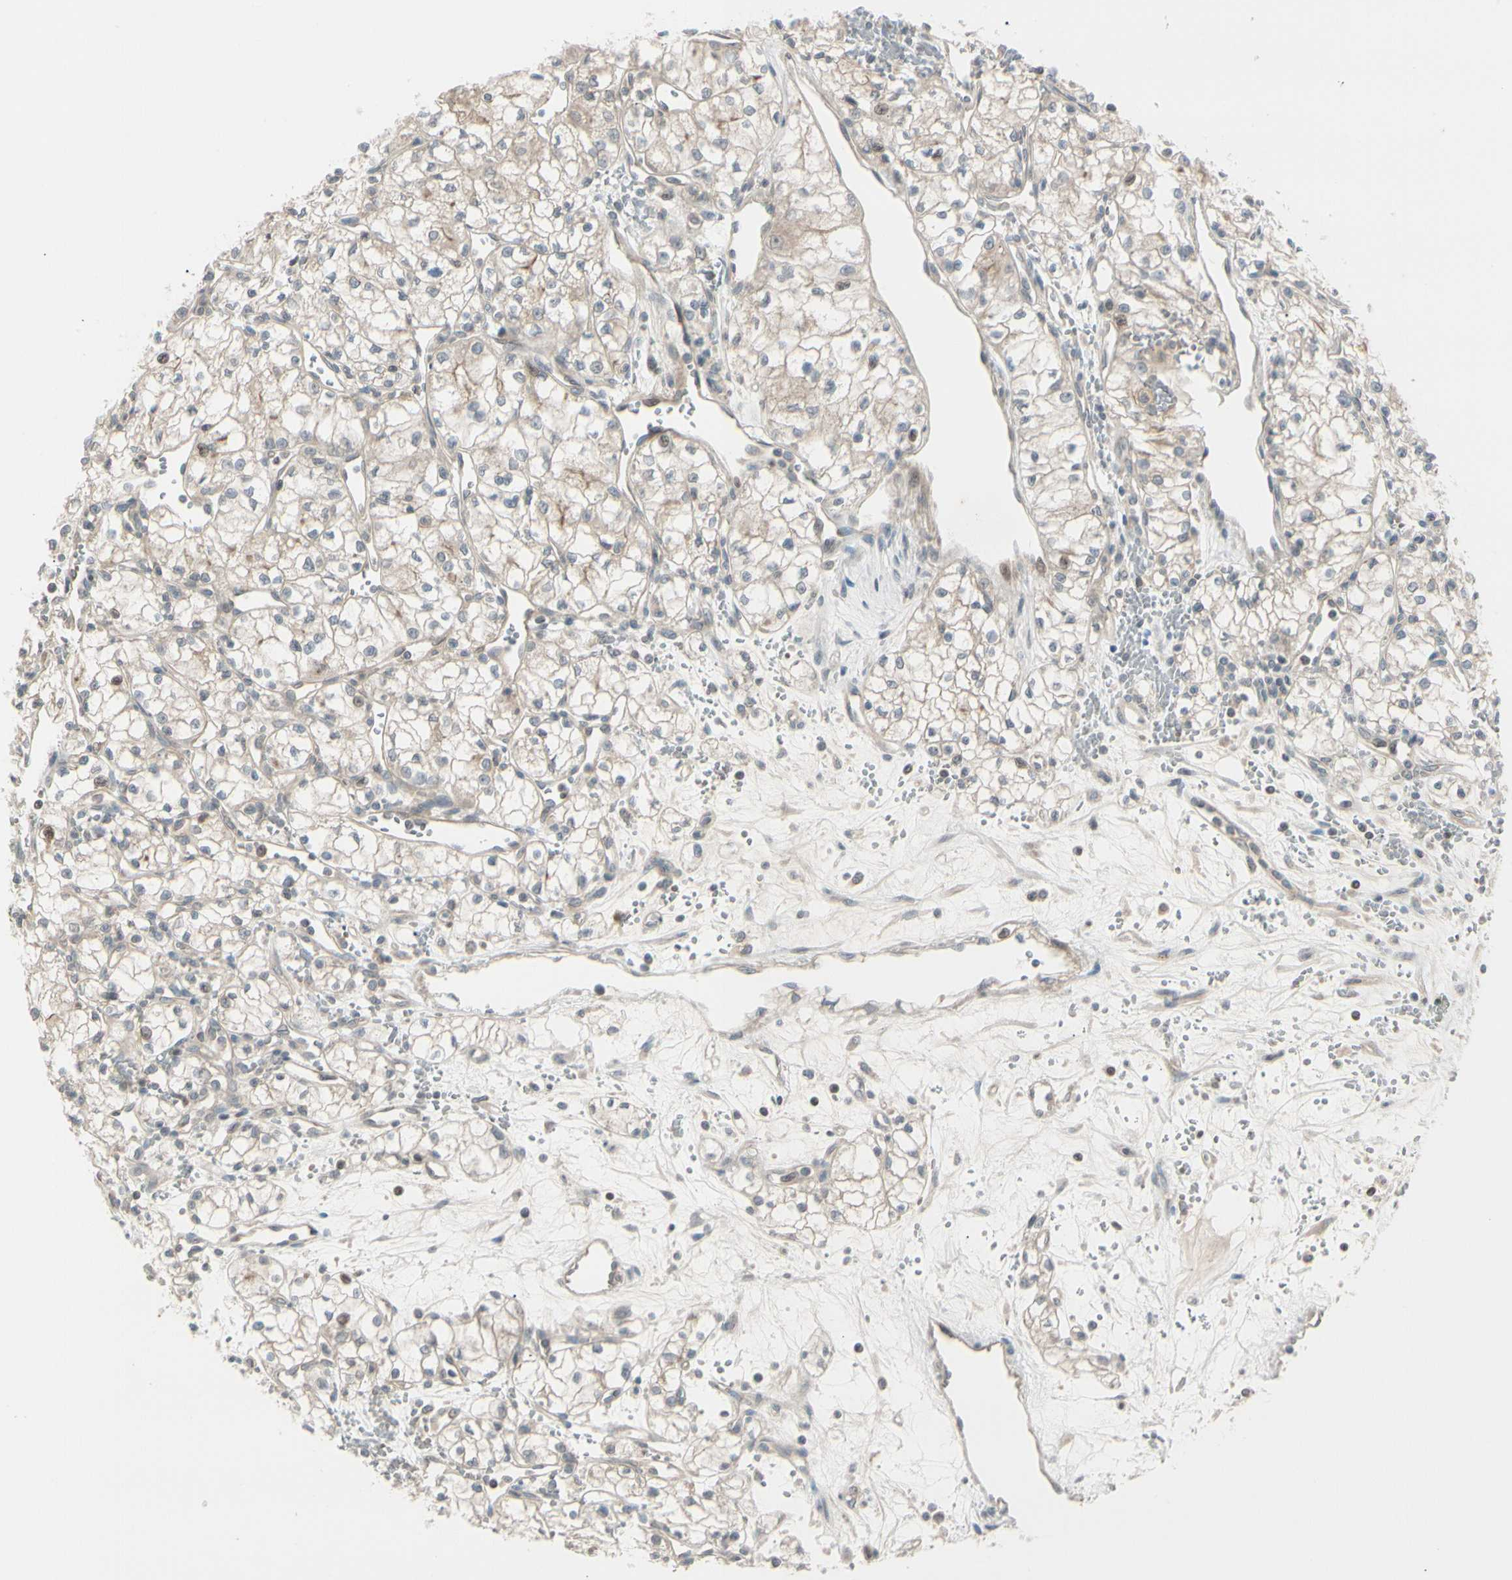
{"staining": {"intensity": "weak", "quantity": ">75%", "location": "cytoplasmic/membranous"}, "tissue": "renal cancer", "cell_type": "Tumor cells", "image_type": "cancer", "snomed": [{"axis": "morphology", "description": "Normal tissue, NOS"}, {"axis": "morphology", "description": "Adenocarcinoma, NOS"}, {"axis": "topography", "description": "Kidney"}], "caption": "Weak cytoplasmic/membranous positivity is seen in approximately >75% of tumor cells in renal cancer (adenocarcinoma).", "gene": "FGF10", "patient": {"sex": "male", "age": 59}}